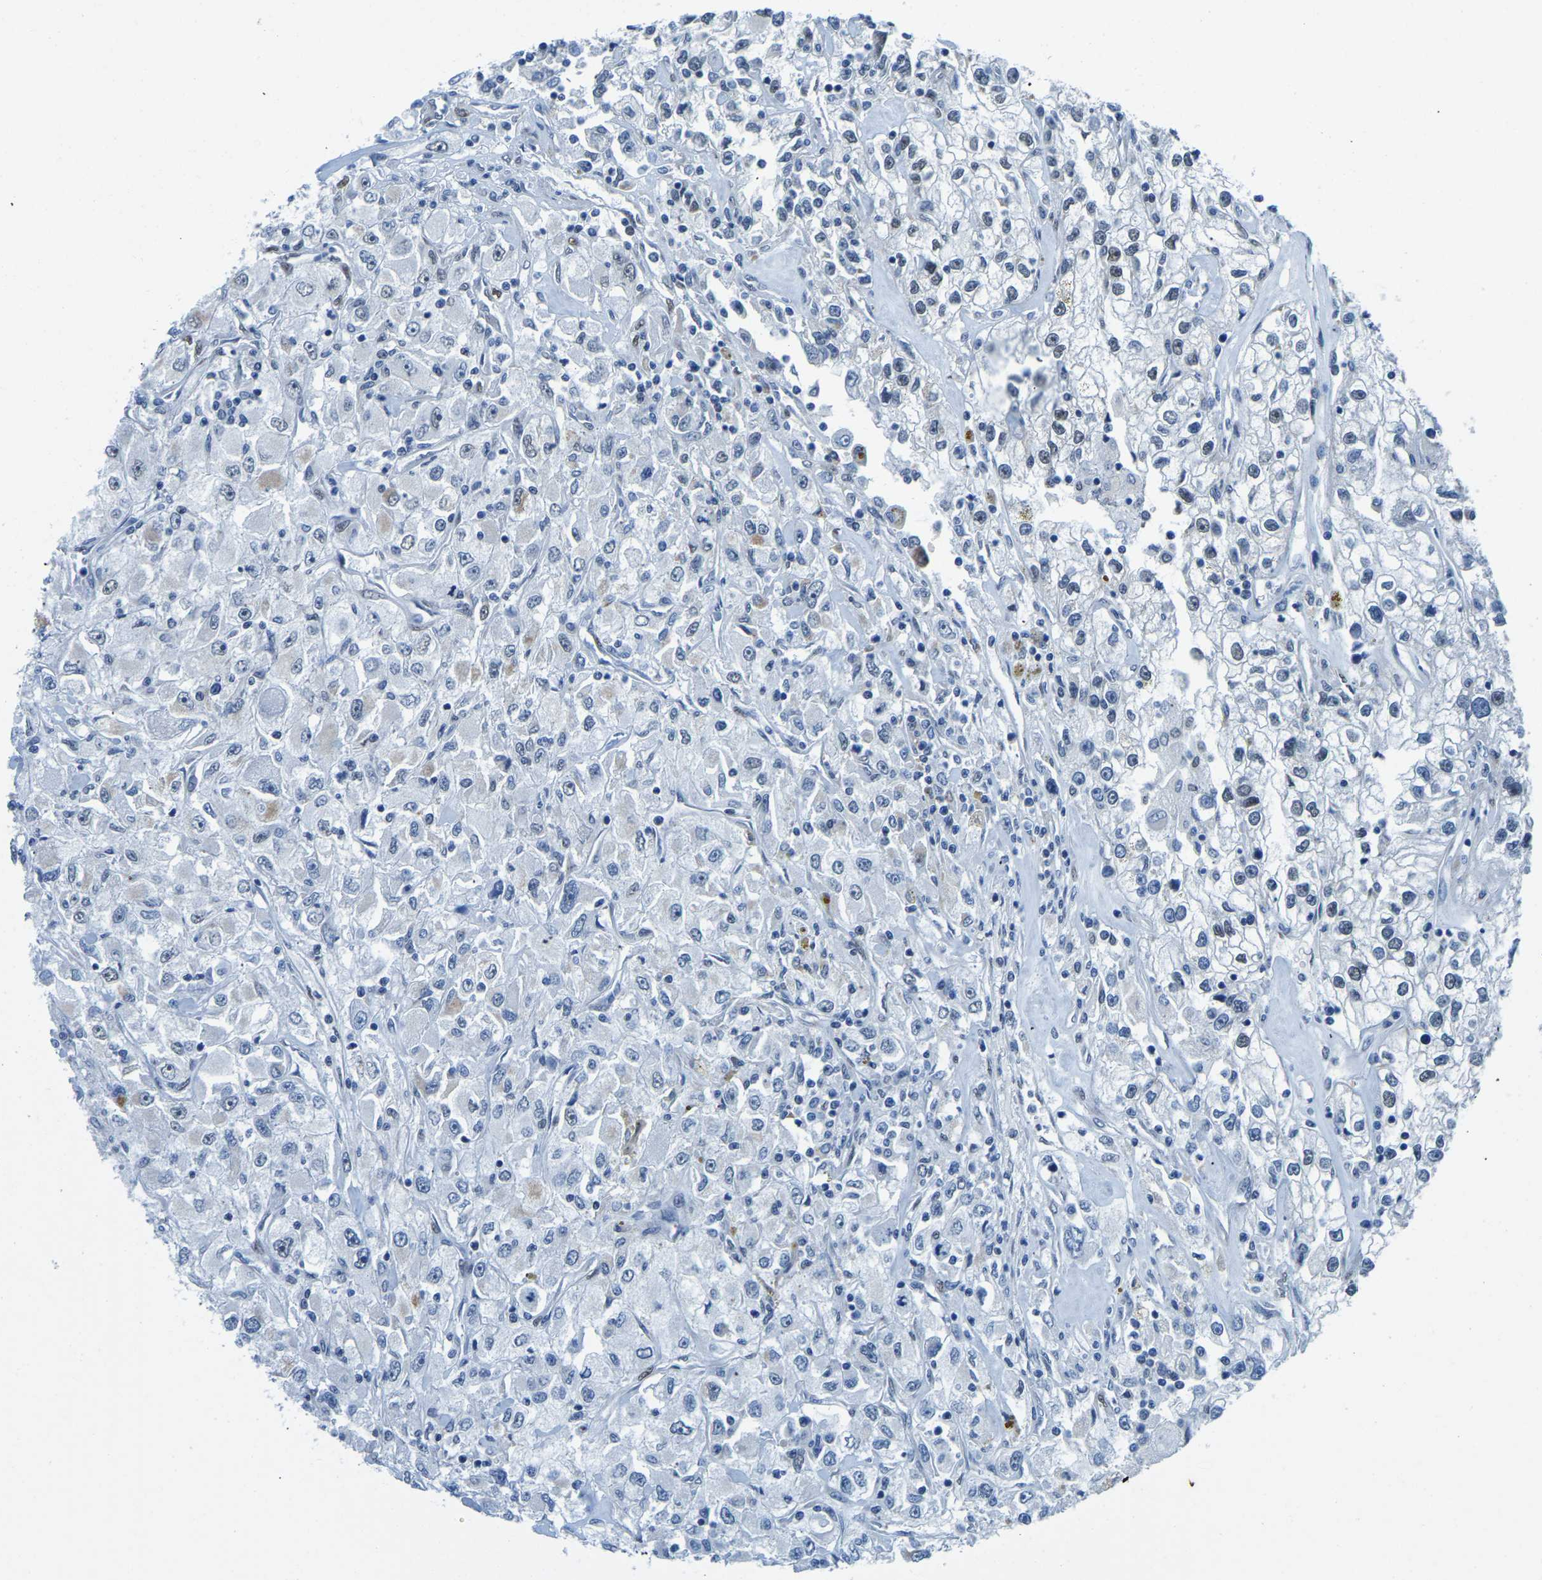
{"staining": {"intensity": "negative", "quantity": "none", "location": "none"}, "tissue": "renal cancer", "cell_type": "Tumor cells", "image_type": "cancer", "snomed": [{"axis": "morphology", "description": "Adenocarcinoma, NOS"}, {"axis": "topography", "description": "Kidney"}], "caption": "A photomicrograph of human renal cancer is negative for staining in tumor cells.", "gene": "BNIP3L", "patient": {"sex": "female", "age": 52}}